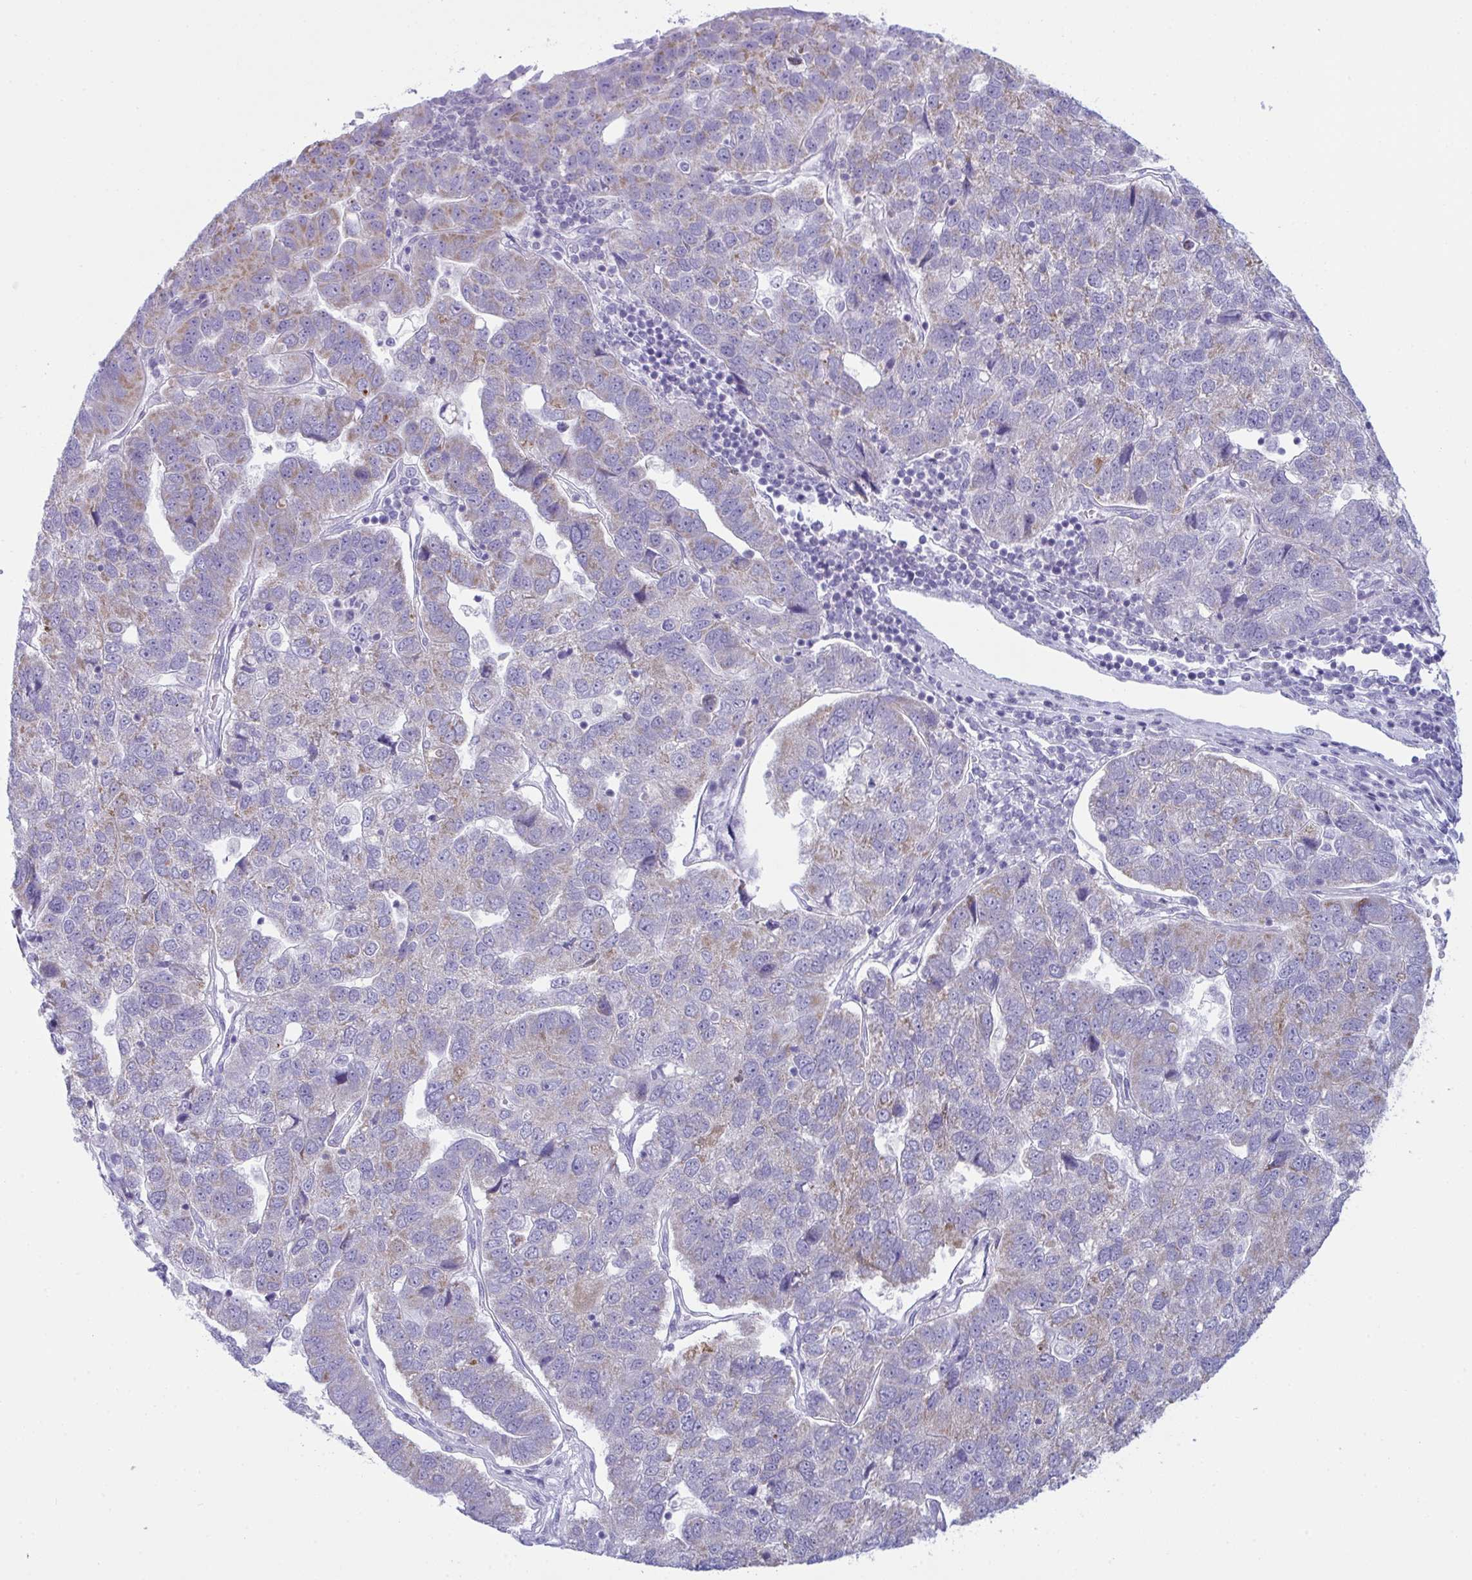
{"staining": {"intensity": "weak", "quantity": "25%-75%", "location": "cytoplasmic/membranous"}, "tissue": "pancreatic cancer", "cell_type": "Tumor cells", "image_type": "cancer", "snomed": [{"axis": "morphology", "description": "Adenocarcinoma, NOS"}, {"axis": "topography", "description": "Pancreas"}], "caption": "Protein expression analysis of pancreatic cancer demonstrates weak cytoplasmic/membranous expression in approximately 25%-75% of tumor cells. (DAB (3,3'-diaminobenzidine) IHC, brown staining for protein, blue staining for nuclei).", "gene": "BBS1", "patient": {"sex": "female", "age": 61}}